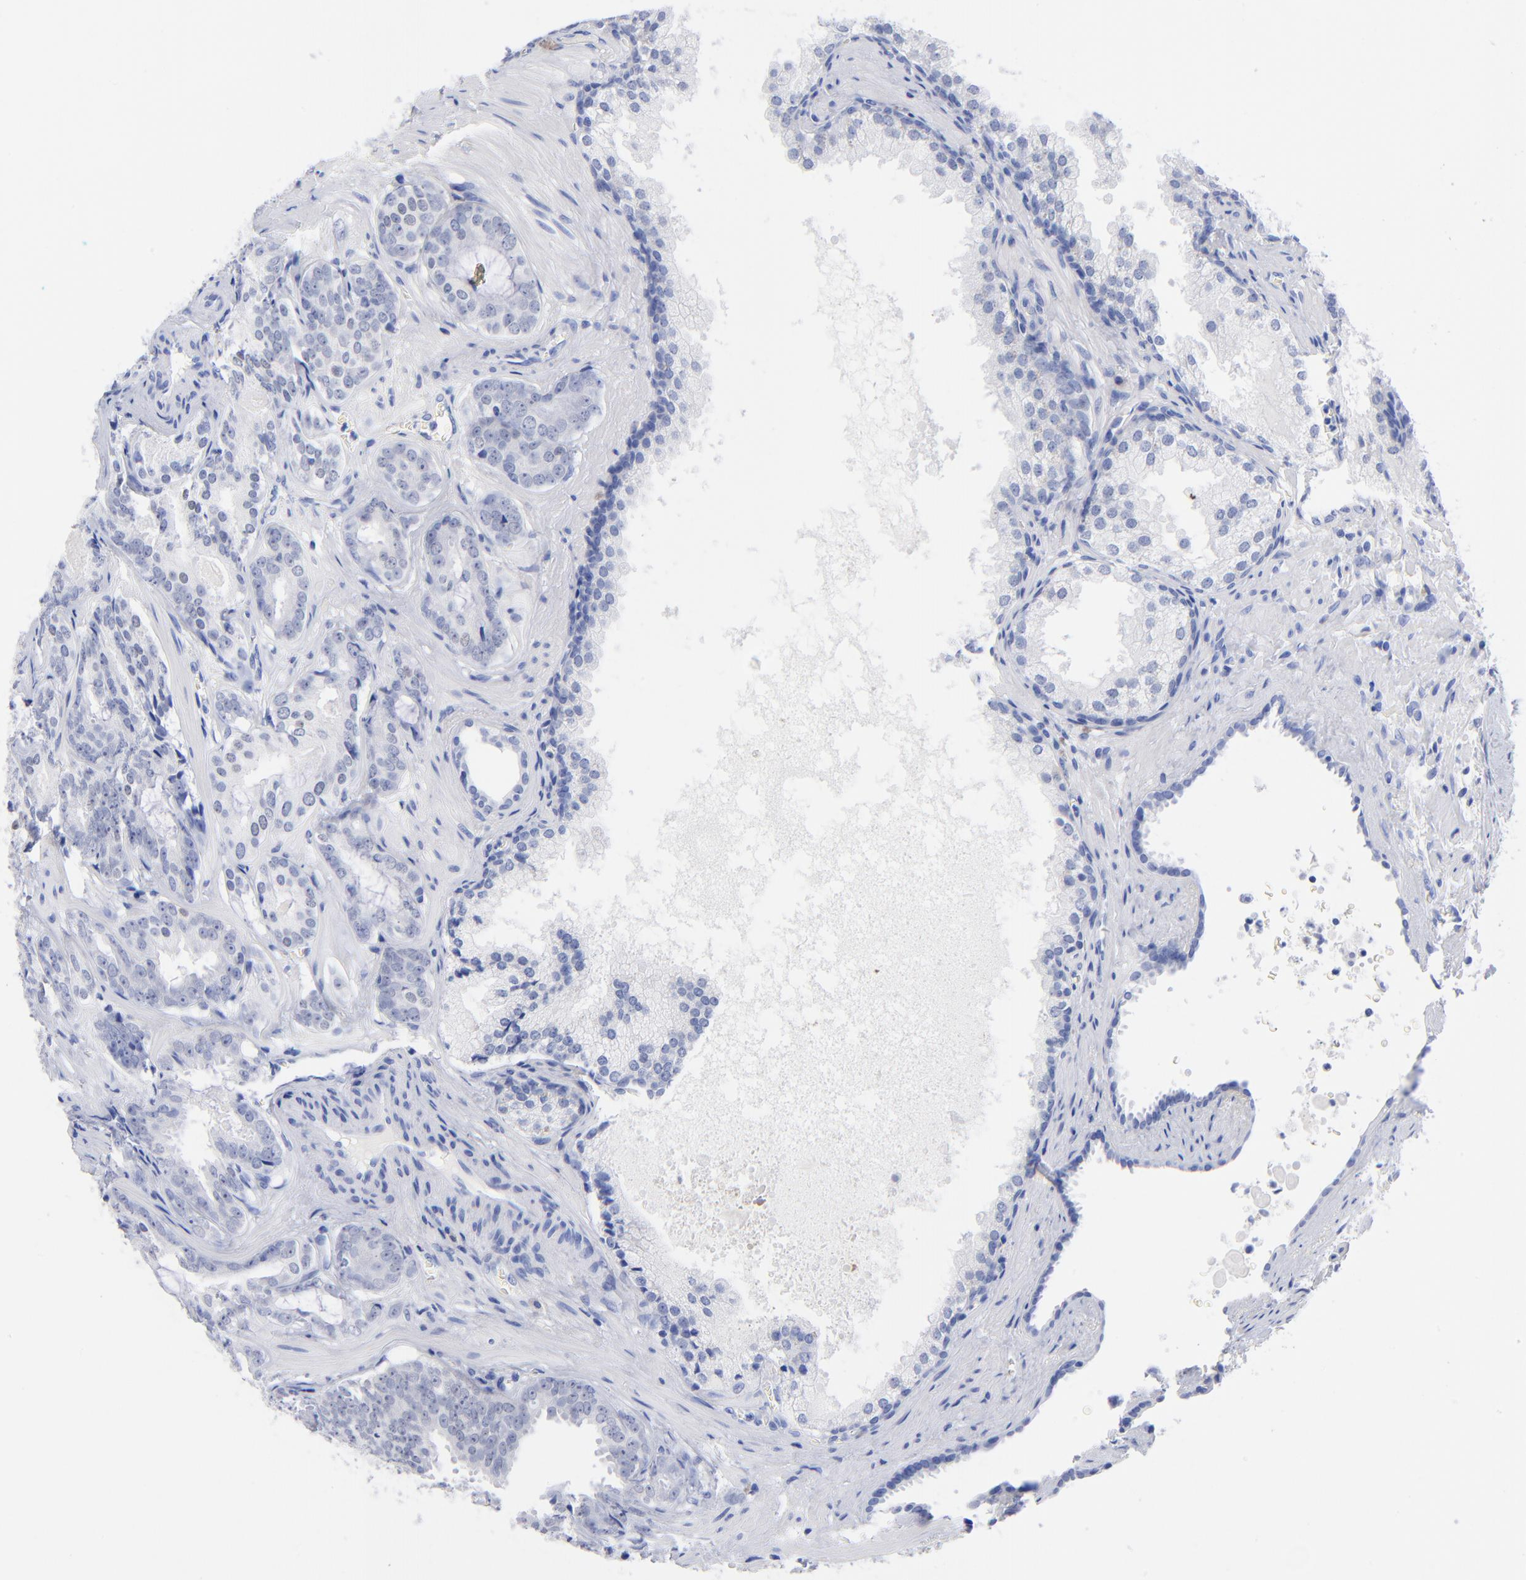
{"staining": {"intensity": "negative", "quantity": "none", "location": "none"}, "tissue": "prostate cancer", "cell_type": "Tumor cells", "image_type": "cancer", "snomed": [{"axis": "morphology", "description": "Adenocarcinoma, Medium grade"}, {"axis": "topography", "description": "Prostate"}], "caption": "DAB (3,3'-diaminobenzidine) immunohistochemical staining of human prostate medium-grade adenocarcinoma exhibits no significant expression in tumor cells. (Brightfield microscopy of DAB (3,3'-diaminobenzidine) IHC at high magnification).", "gene": "ACY1", "patient": {"sex": "male", "age": 64}}